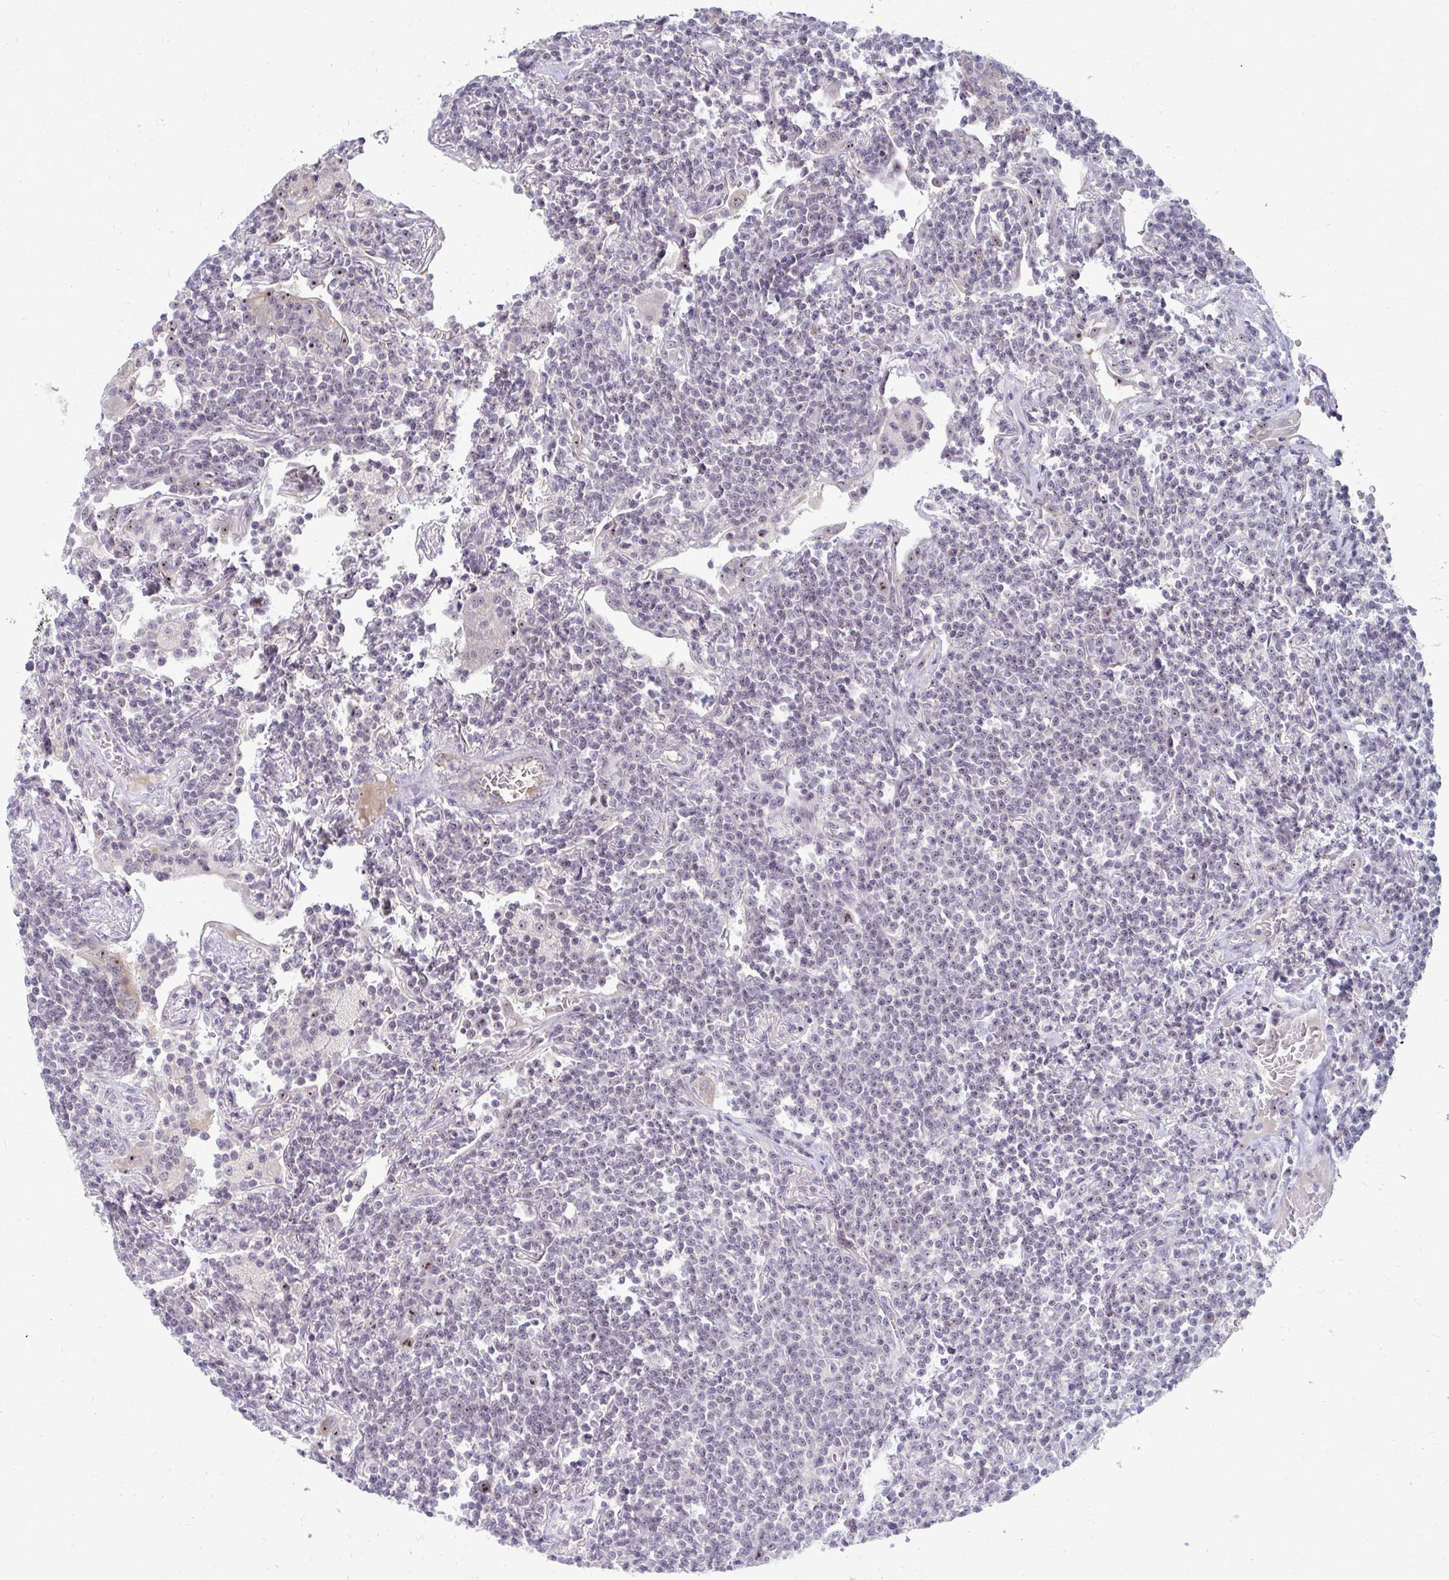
{"staining": {"intensity": "negative", "quantity": "none", "location": "none"}, "tissue": "lymphoma", "cell_type": "Tumor cells", "image_type": "cancer", "snomed": [{"axis": "morphology", "description": "Malignant lymphoma, non-Hodgkin's type, Low grade"}, {"axis": "topography", "description": "Lung"}], "caption": "This is an immunohistochemistry (IHC) photomicrograph of human low-grade malignant lymphoma, non-Hodgkin's type. There is no expression in tumor cells.", "gene": "NUDT16", "patient": {"sex": "female", "age": 71}}